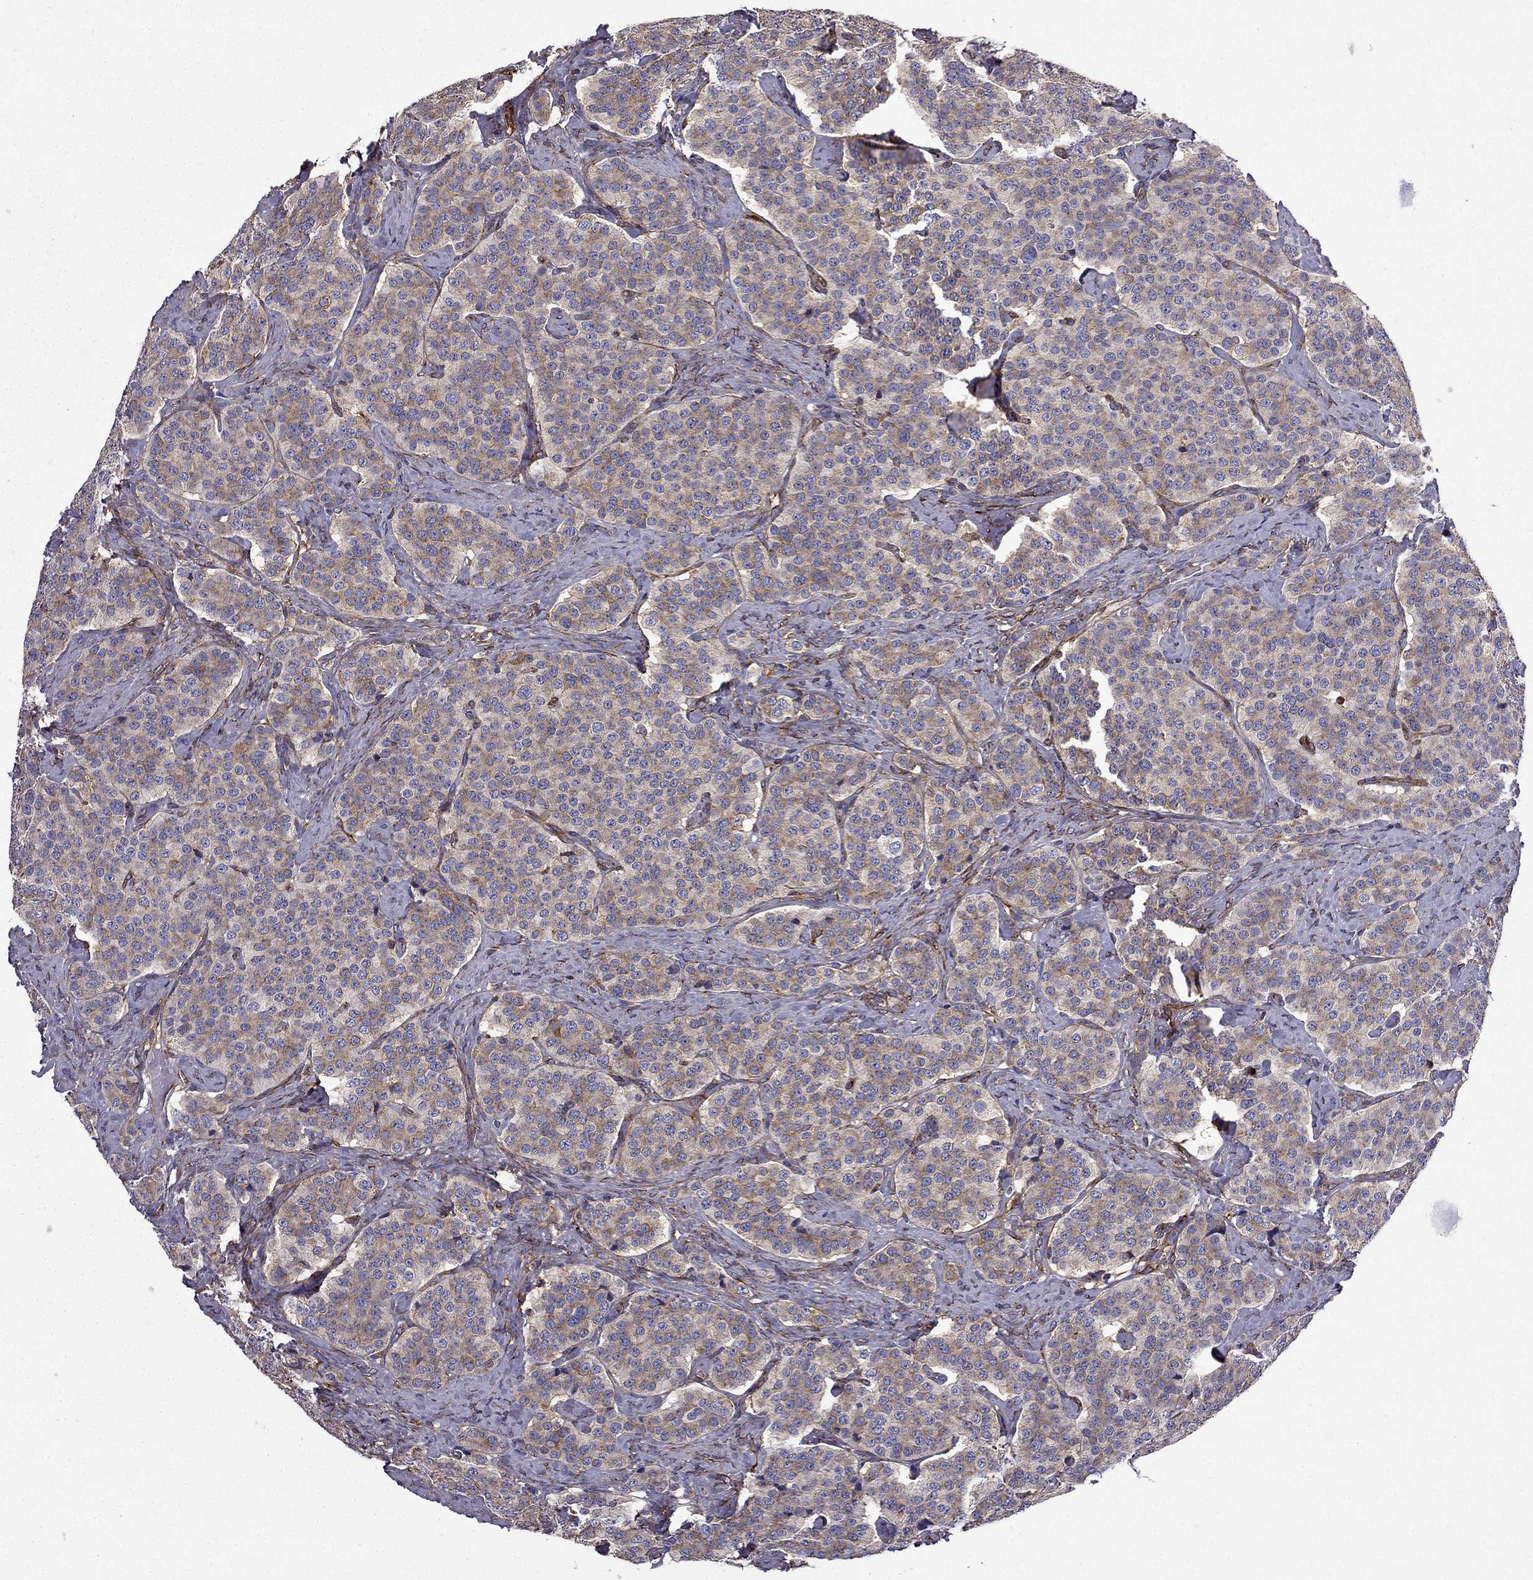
{"staining": {"intensity": "moderate", "quantity": ">75%", "location": "cytoplasmic/membranous"}, "tissue": "carcinoid", "cell_type": "Tumor cells", "image_type": "cancer", "snomed": [{"axis": "morphology", "description": "Carcinoid, malignant, NOS"}, {"axis": "topography", "description": "Small intestine"}], "caption": "Carcinoid tissue demonstrates moderate cytoplasmic/membranous staining in approximately >75% of tumor cells", "gene": "MAP4", "patient": {"sex": "female", "age": 58}}